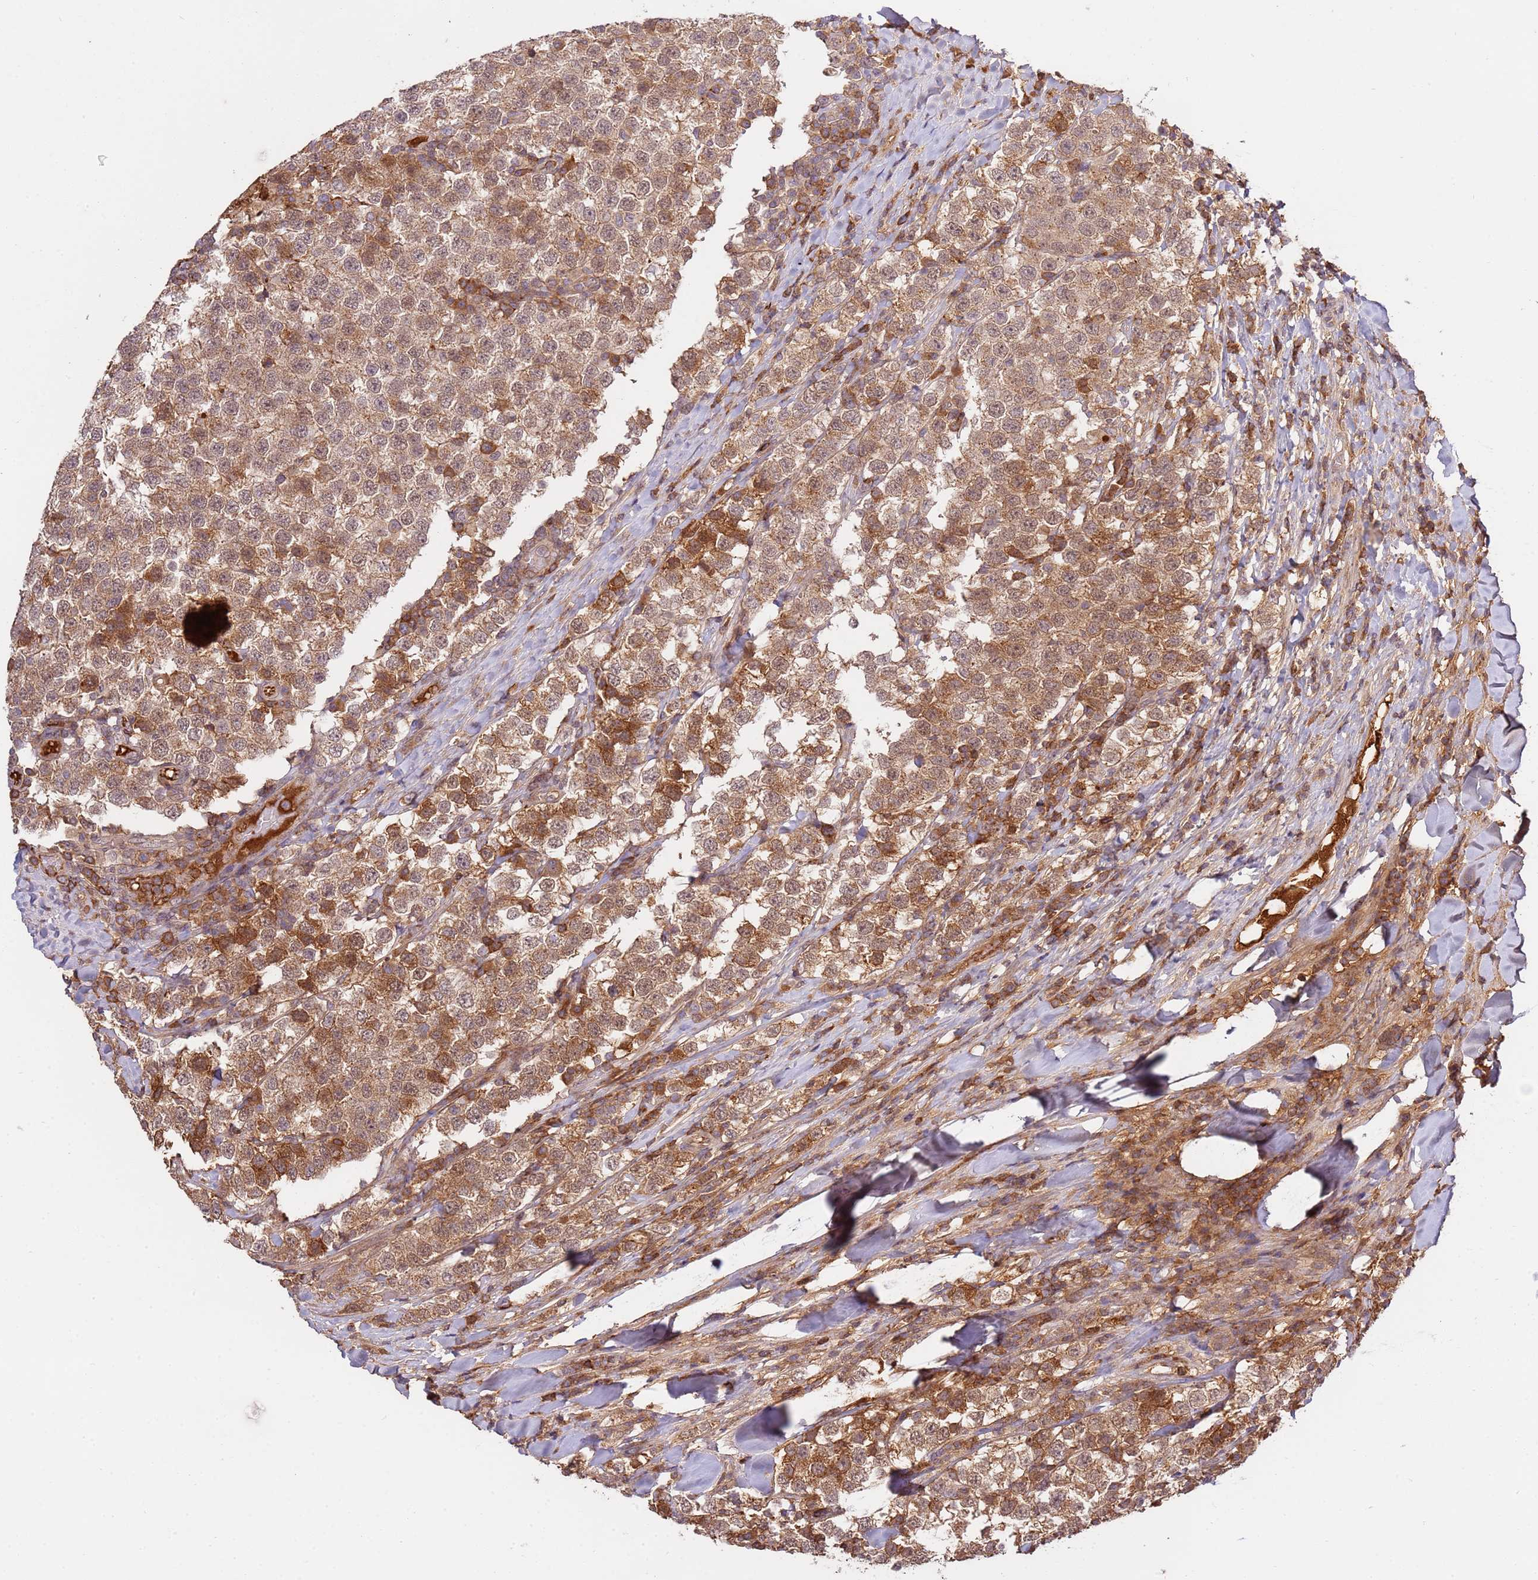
{"staining": {"intensity": "moderate", "quantity": ">75%", "location": "cytoplasmic/membranous,nuclear"}, "tissue": "testis cancer", "cell_type": "Tumor cells", "image_type": "cancer", "snomed": [{"axis": "morphology", "description": "Seminoma, NOS"}, {"axis": "topography", "description": "Testis"}], "caption": "Protein analysis of testis cancer tissue reveals moderate cytoplasmic/membranous and nuclear positivity in about >75% of tumor cells.", "gene": "ZNF624", "patient": {"sex": "male", "age": 34}}